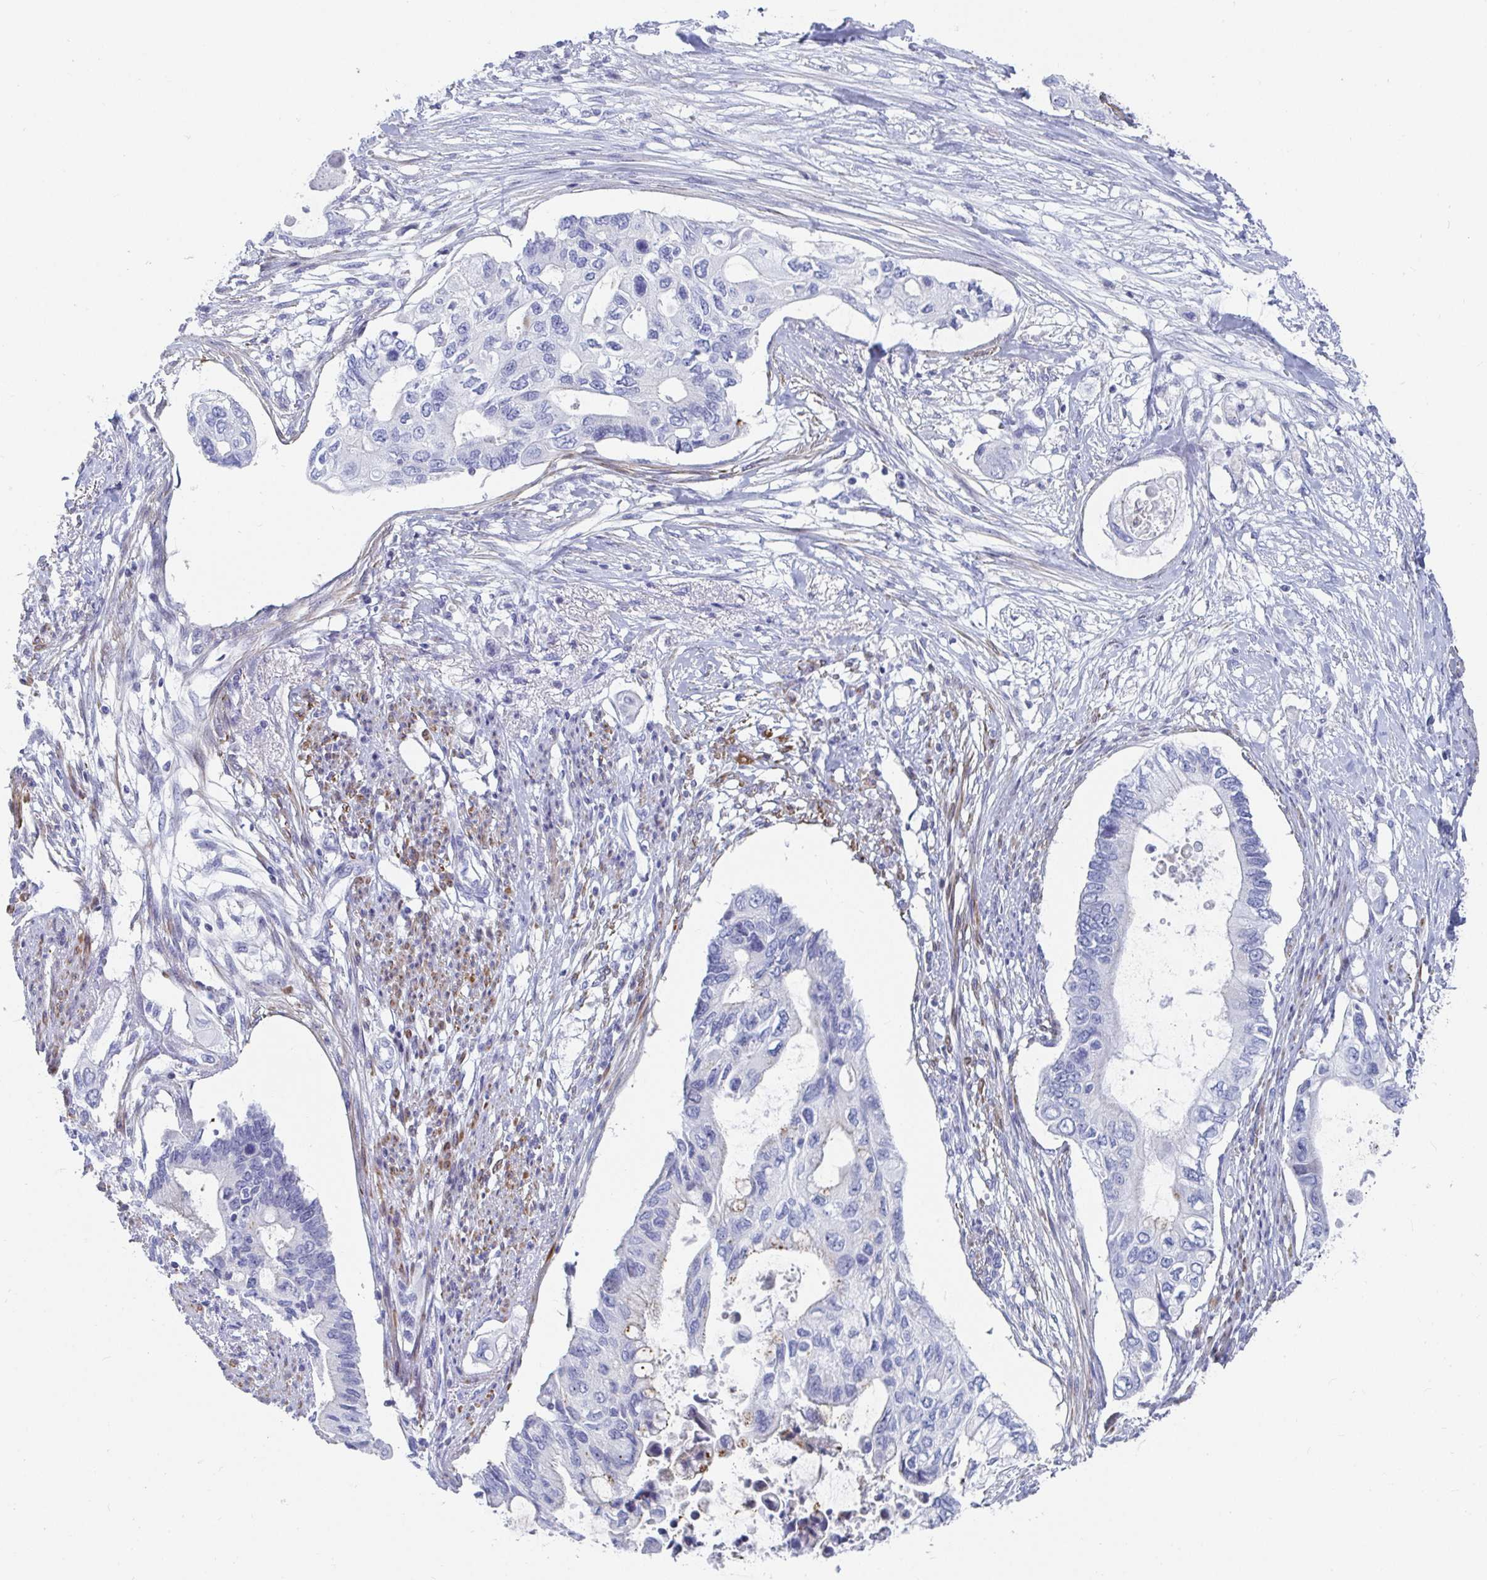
{"staining": {"intensity": "negative", "quantity": "none", "location": "none"}, "tissue": "pancreatic cancer", "cell_type": "Tumor cells", "image_type": "cancer", "snomed": [{"axis": "morphology", "description": "Adenocarcinoma, NOS"}, {"axis": "topography", "description": "Pancreas"}], "caption": "Tumor cells are negative for protein expression in human pancreatic cancer (adenocarcinoma).", "gene": "ZFP82", "patient": {"sex": "female", "age": 63}}